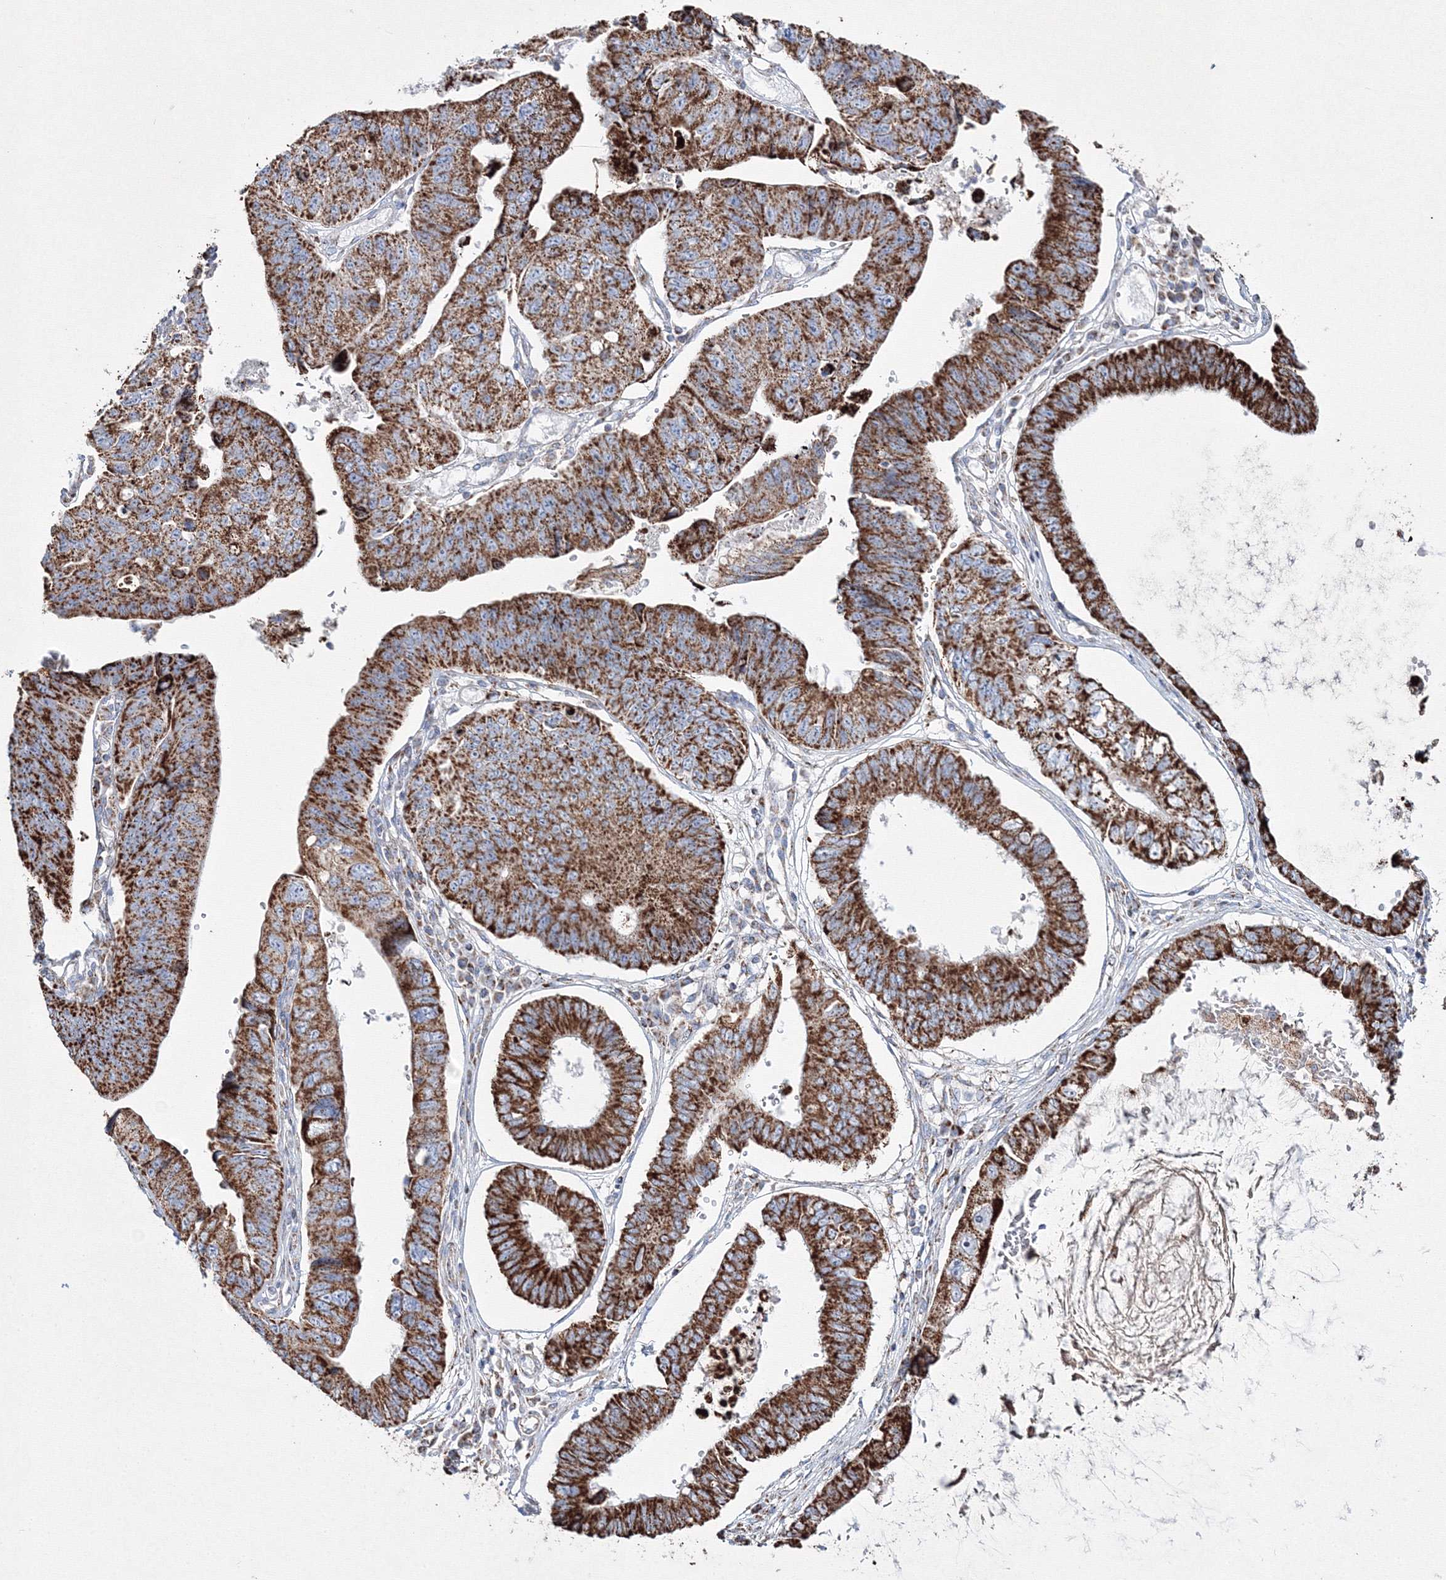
{"staining": {"intensity": "moderate", "quantity": ">75%", "location": "cytoplasmic/membranous"}, "tissue": "stomach cancer", "cell_type": "Tumor cells", "image_type": "cancer", "snomed": [{"axis": "morphology", "description": "Adenocarcinoma, NOS"}, {"axis": "topography", "description": "Stomach"}], "caption": "About >75% of tumor cells in human stomach cancer display moderate cytoplasmic/membranous protein staining as visualized by brown immunohistochemical staining.", "gene": "IGSF9", "patient": {"sex": "male", "age": 59}}